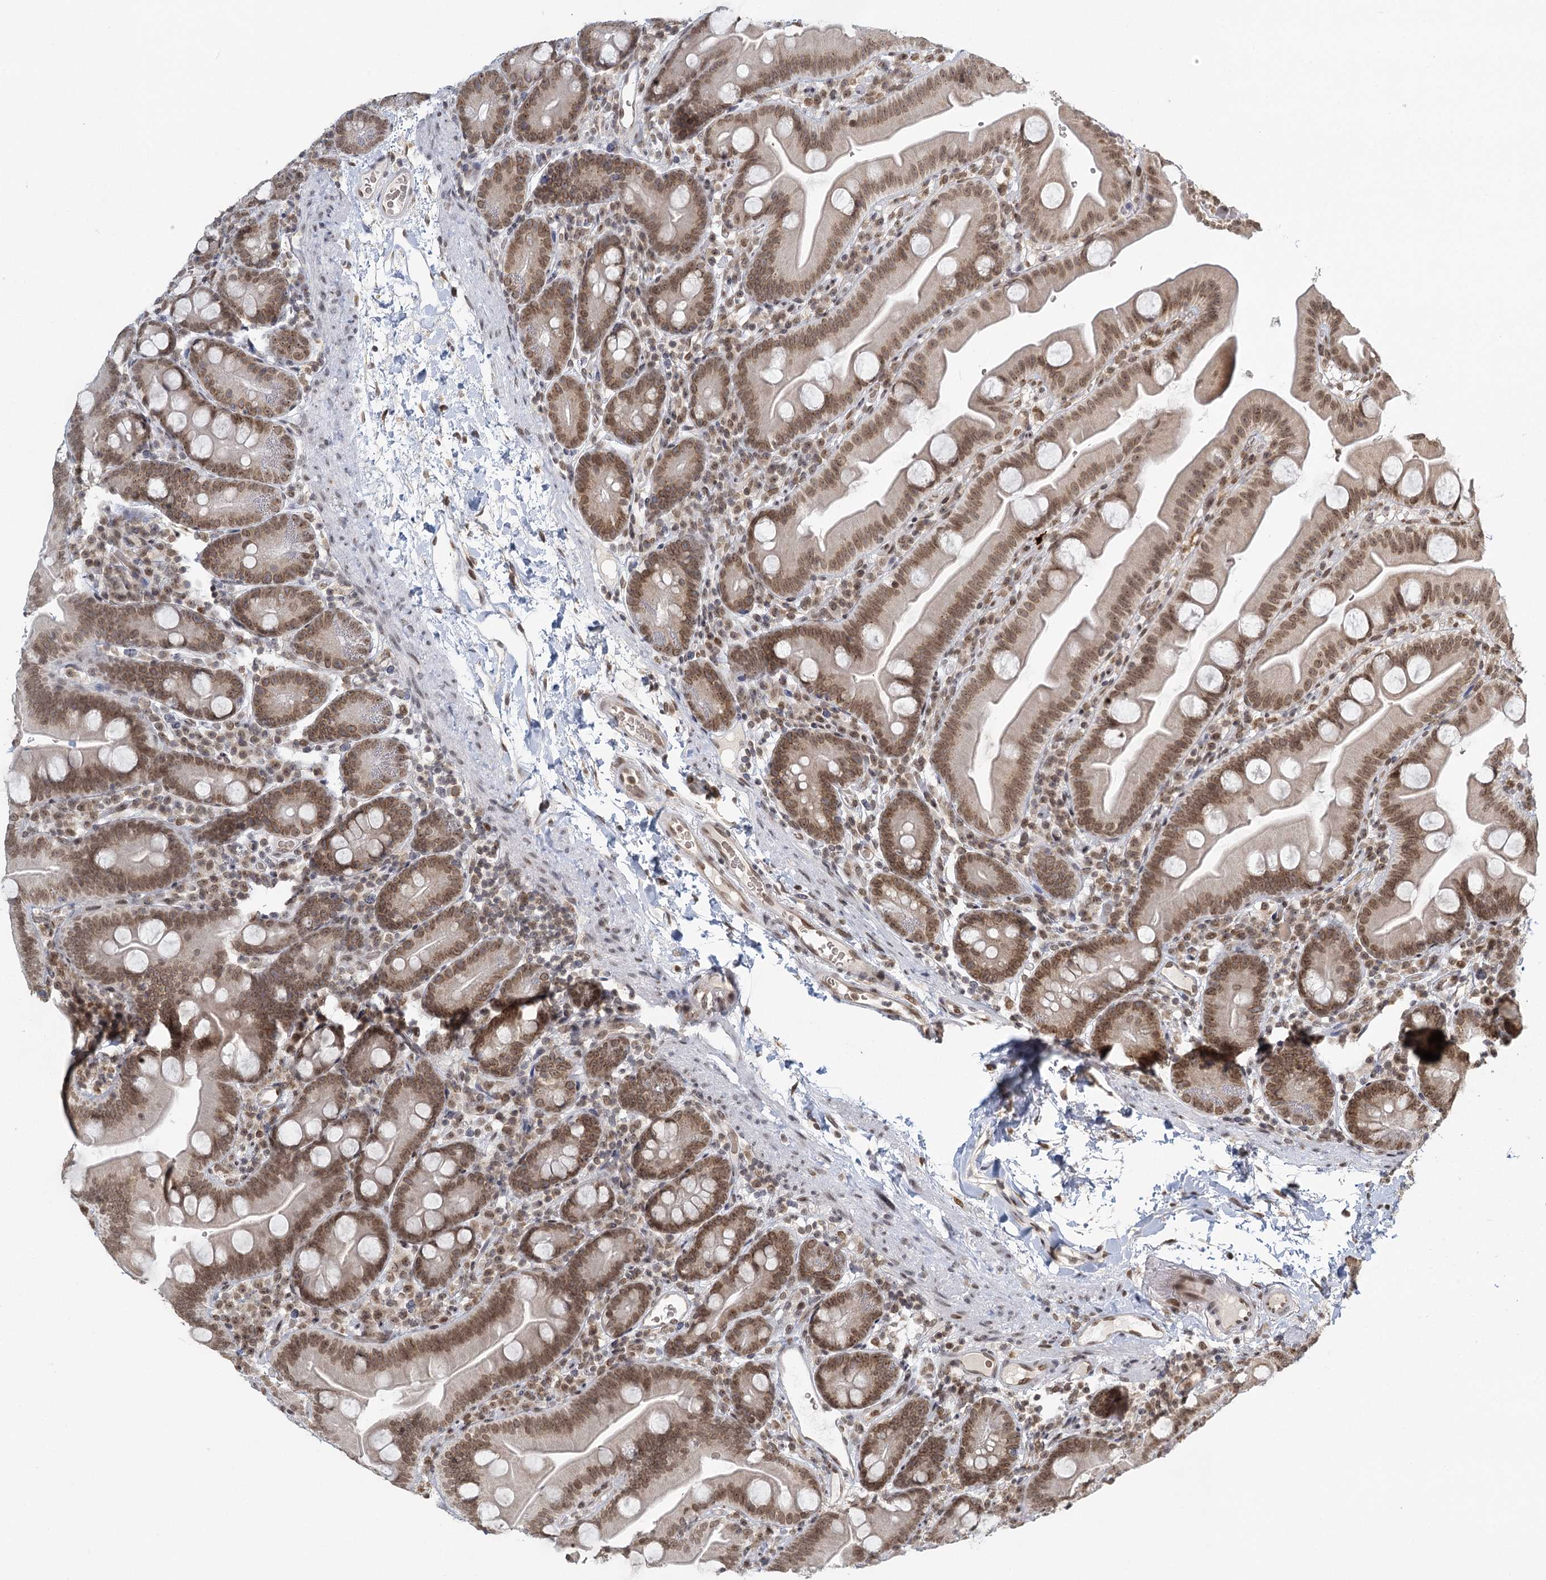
{"staining": {"intensity": "moderate", "quantity": "25%-75%", "location": "nuclear"}, "tissue": "small intestine", "cell_type": "Glandular cells", "image_type": "normal", "snomed": [{"axis": "morphology", "description": "Normal tissue, NOS"}, {"axis": "topography", "description": "Small intestine"}], "caption": "A medium amount of moderate nuclear staining is identified in about 25%-75% of glandular cells in benign small intestine.", "gene": "TREX1", "patient": {"sex": "female", "age": 68}}